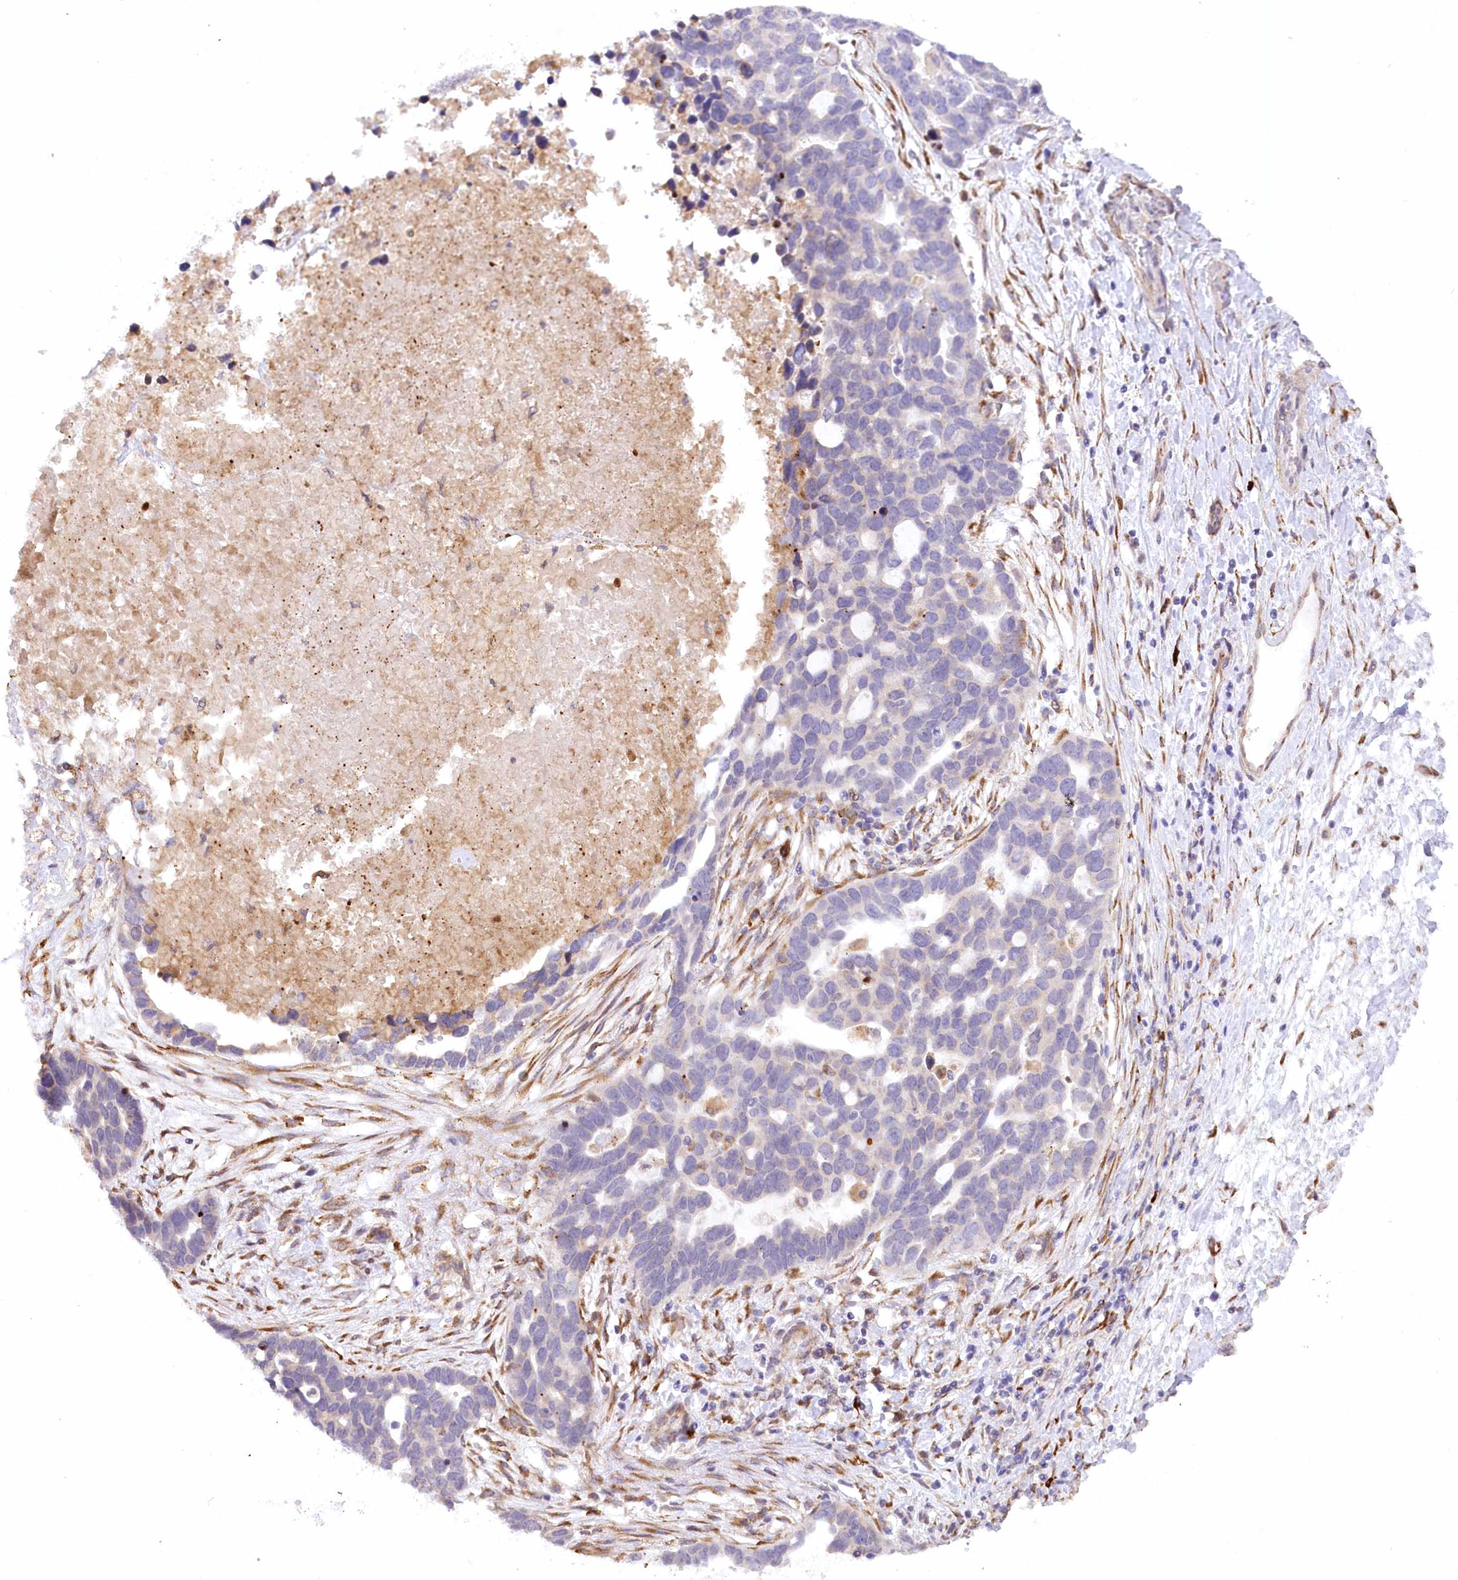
{"staining": {"intensity": "negative", "quantity": "none", "location": "none"}, "tissue": "ovarian cancer", "cell_type": "Tumor cells", "image_type": "cancer", "snomed": [{"axis": "morphology", "description": "Cystadenocarcinoma, serous, NOS"}, {"axis": "topography", "description": "Ovary"}], "caption": "DAB (3,3'-diaminobenzidine) immunohistochemical staining of ovarian cancer shows no significant staining in tumor cells.", "gene": "NCKAP5", "patient": {"sex": "female", "age": 54}}